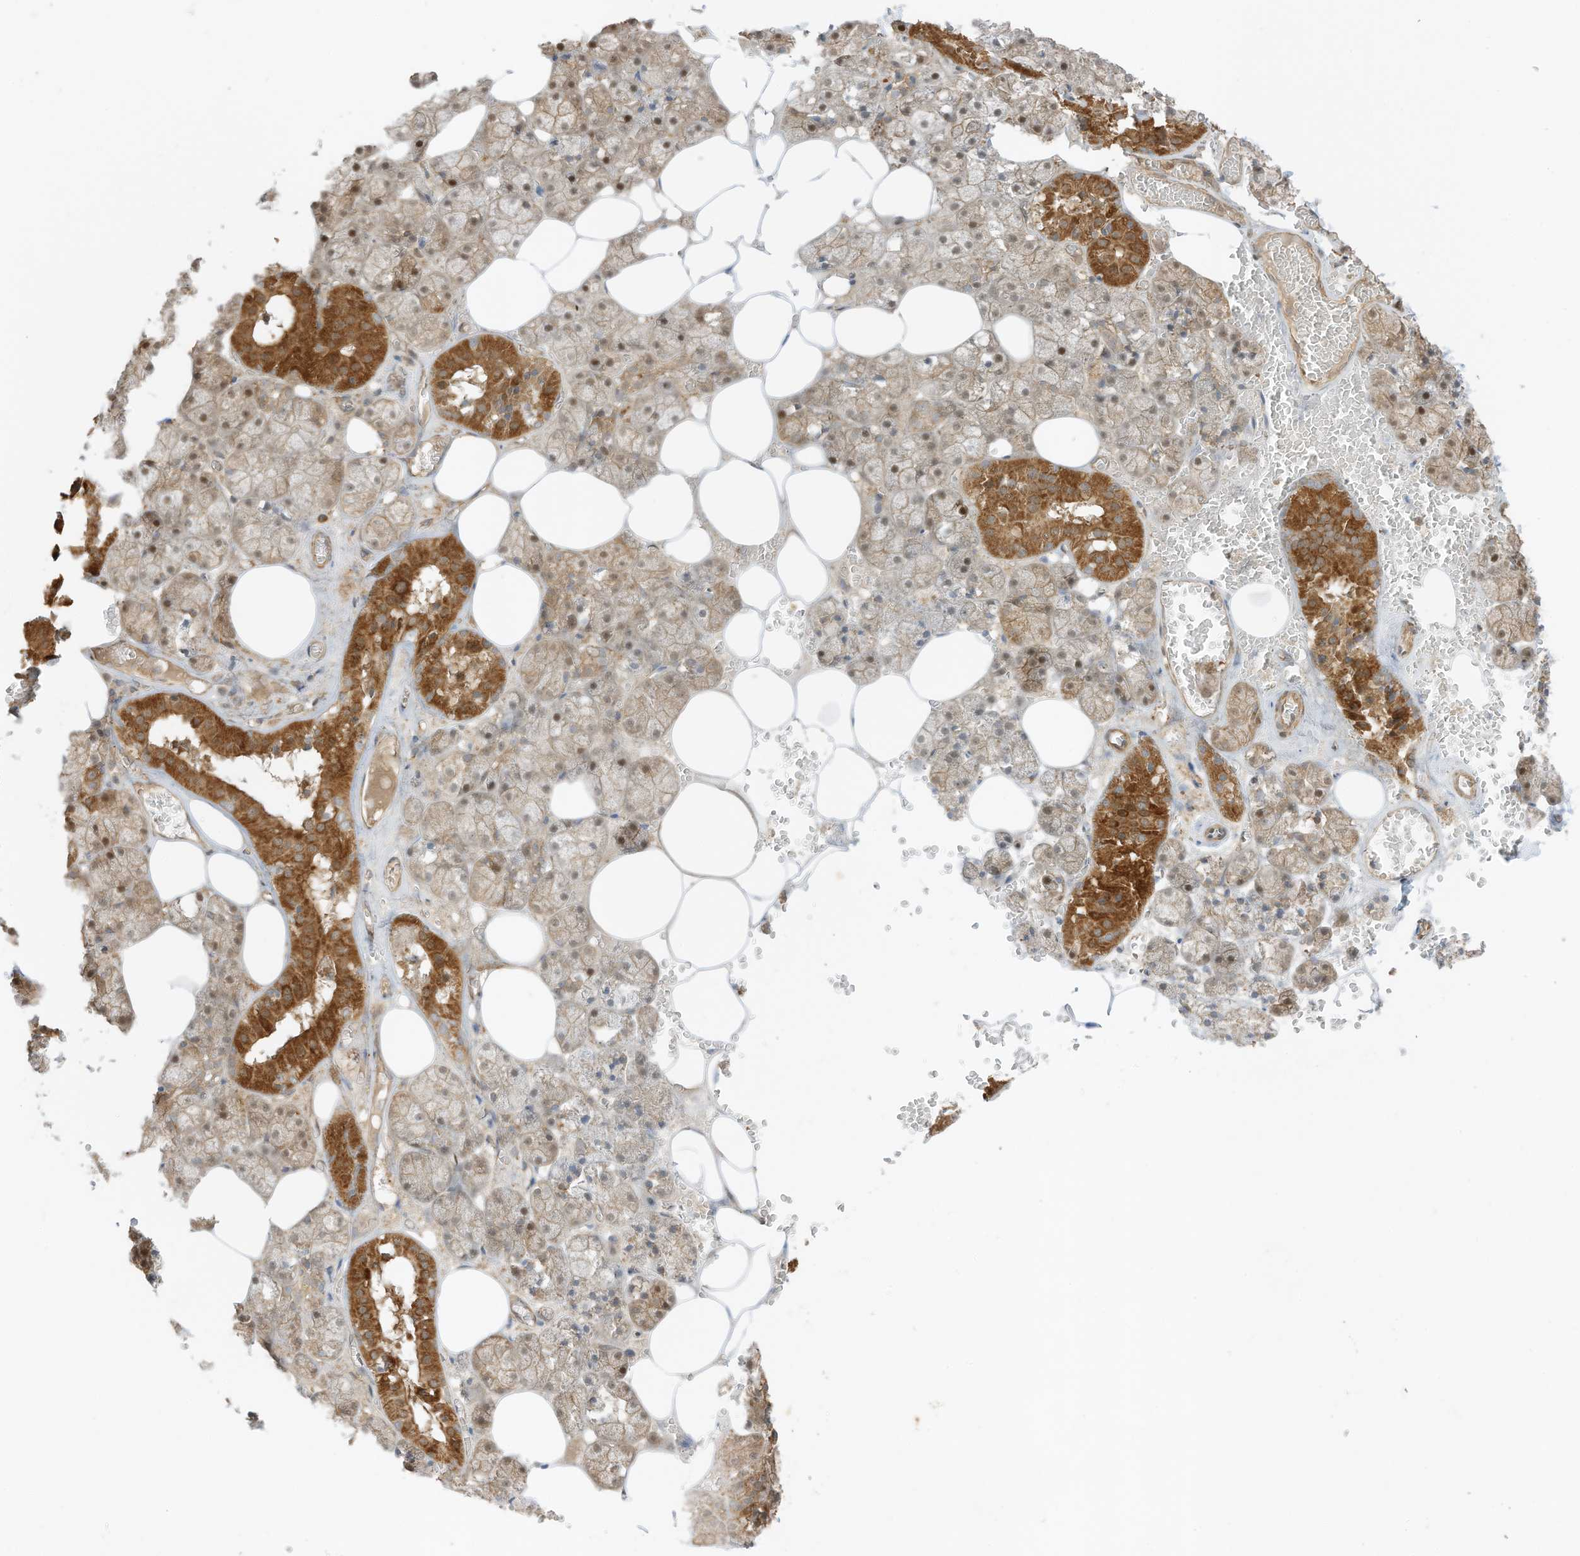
{"staining": {"intensity": "strong", "quantity": "25%-75%", "location": "cytoplasmic/membranous,nuclear"}, "tissue": "salivary gland", "cell_type": "Glandular cells", "image_type": "normal", "snomed": [{"axis": "morphology", "description": "Normal tissue, NOS"}, {"axis": "topography", "description": "Salivary gland"}], "caption": "The immunohistochemical stain highlights strong cytoplasmic/membranous,nuclear staining in glandular cells of normal salivary gland. Nuclei are stained in blue.", "gene": "SLC25A12", "patient": {"sex": "male", "age": 62}}